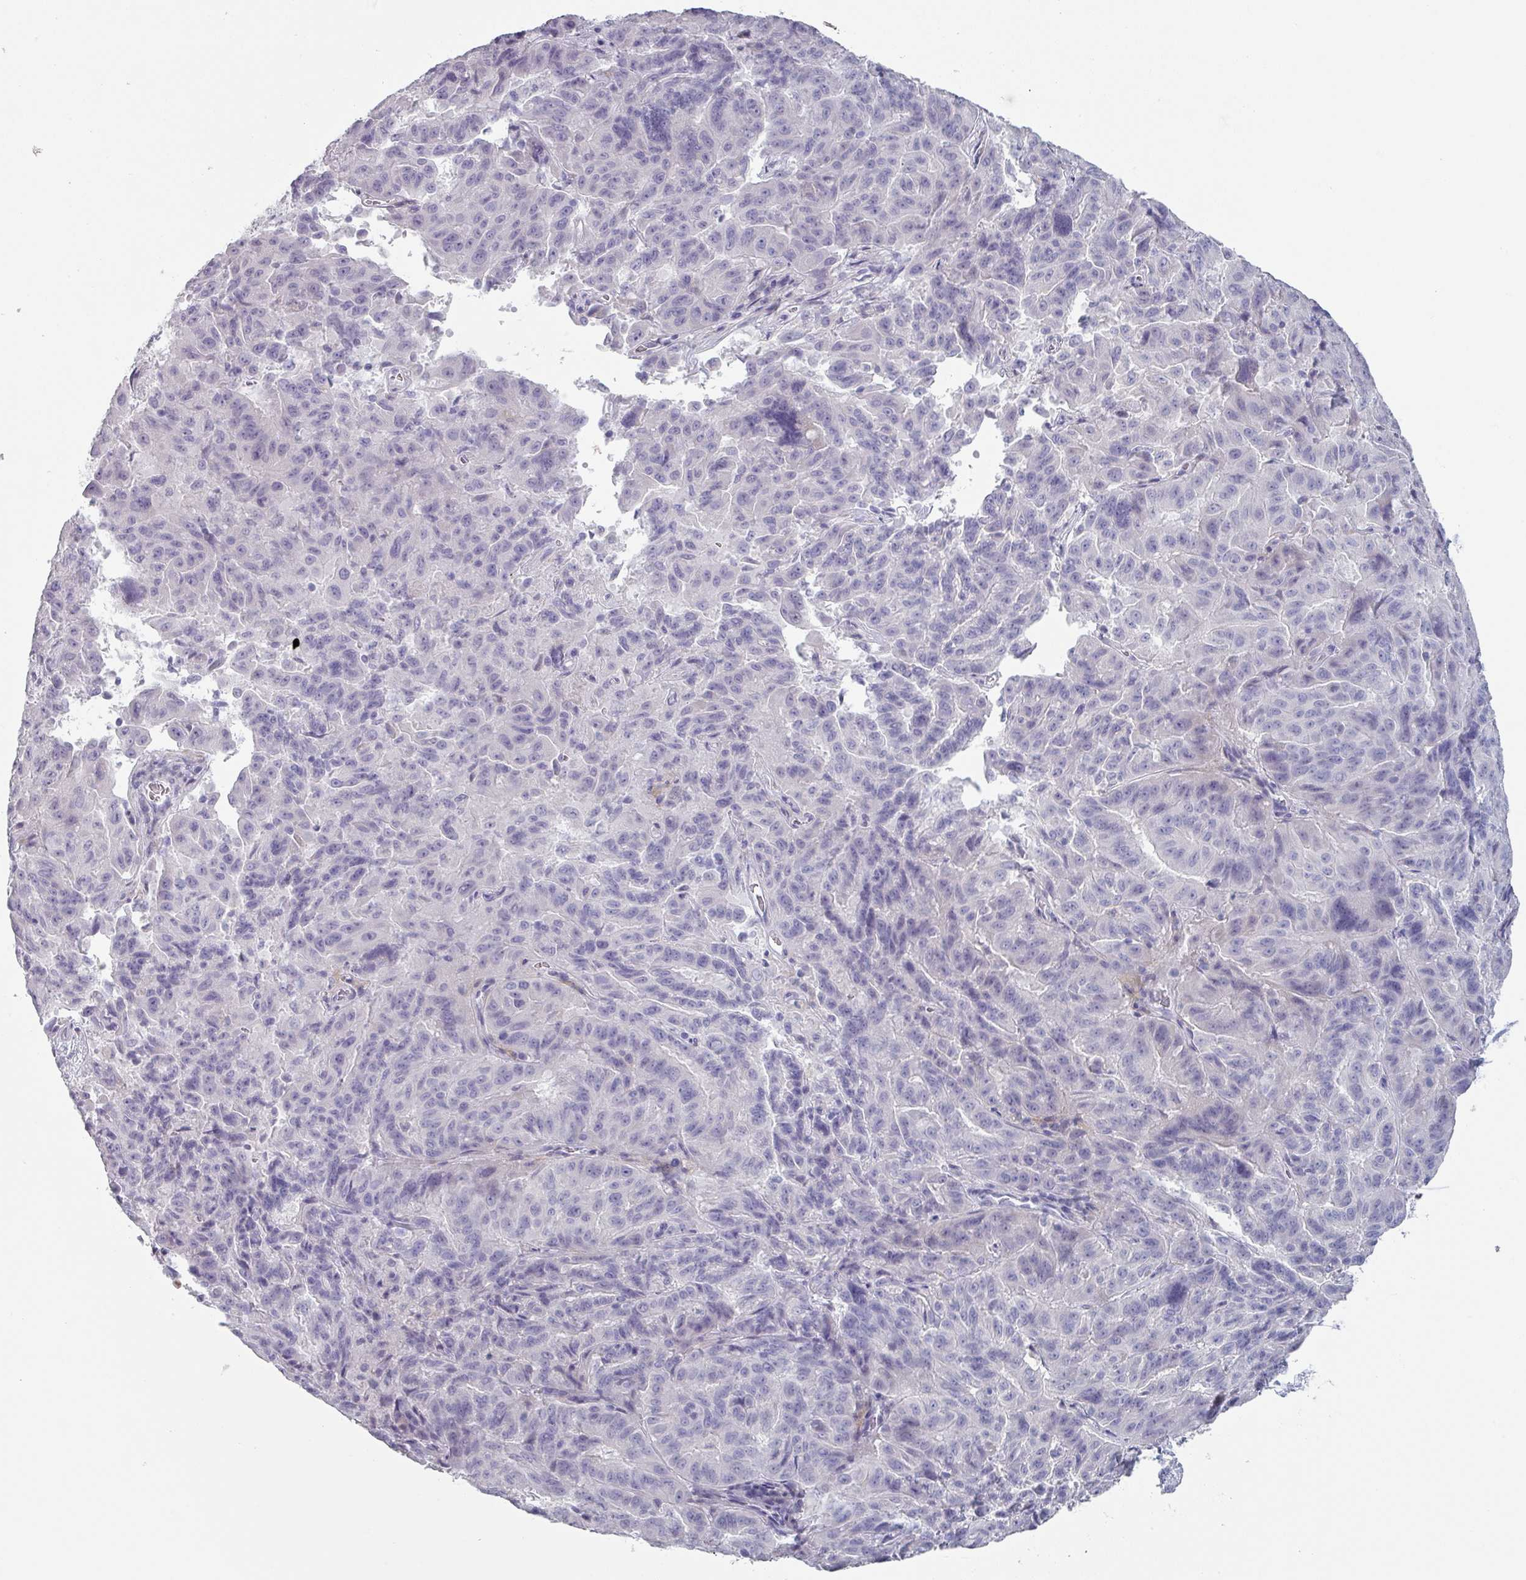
{"staining": {"intensity": "negative", "quantity": "none", "location": "none"}, "tissue": "pancreatic cancer", "cell_type": "Tumor cells", "image_type": "cancer", "snomed": [{"axis": "morphology", "description": "Adenocarcinoma, NOS"}, {"axis": "topography", "description": "Pancreas"}], "caption": "The micrograph shows no significant positivity in tumor cells of pancreatic cancer (adenocarcinoma). Brightfield microscopy of IHC stained with DAB (brown) and hematoxylin (blue), captured at high magnification.", "gene": "SLC35G2", "patient": {"sex": "male", "age": 63}}